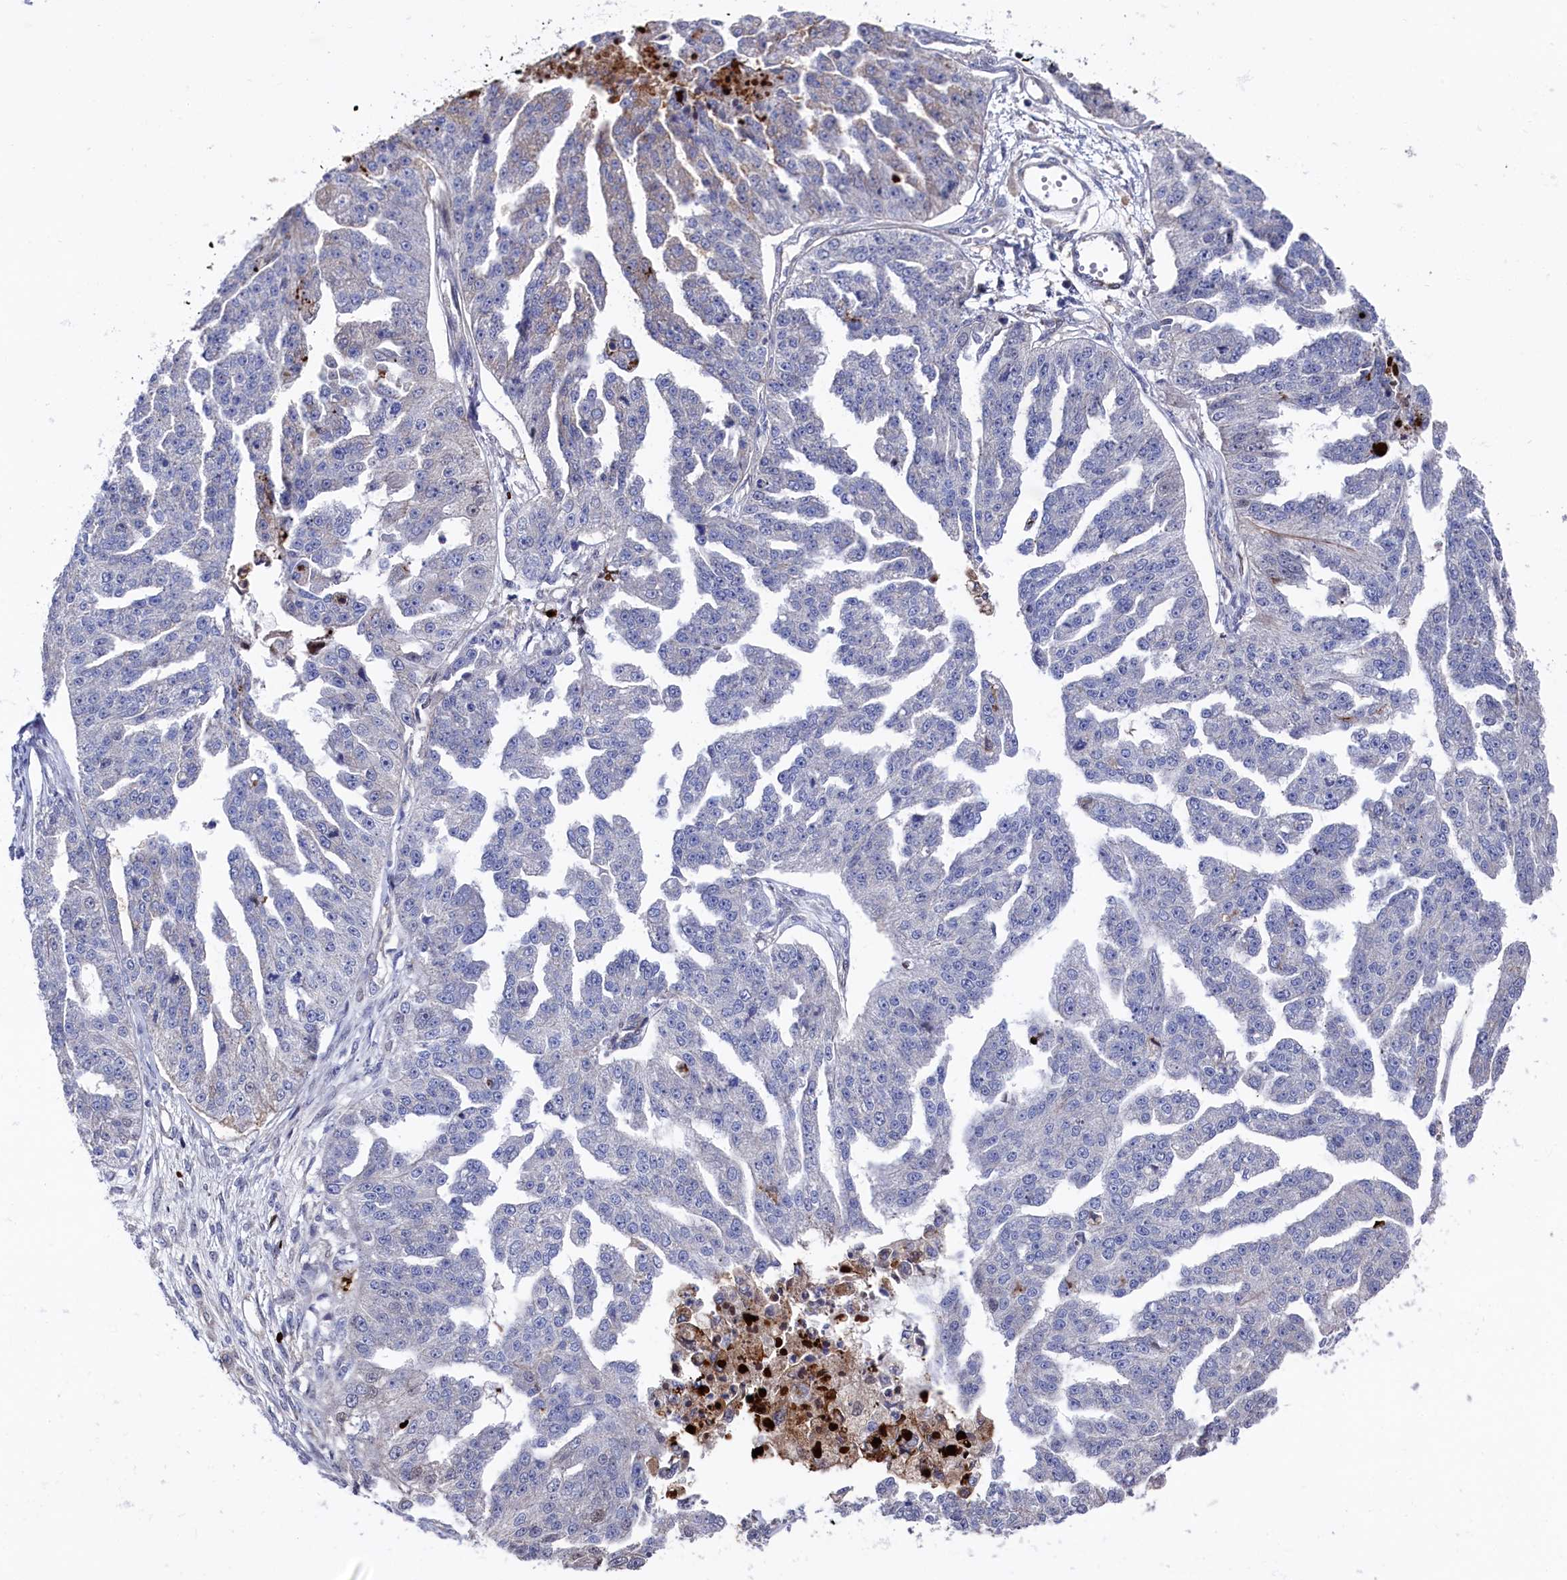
{"staining": {"intensity": "weak", "quantity": "<25%", "location": "cytoplasmic/membranous"}, "tissue": "ovarian cancer", "cell_type": "Tumor cells", "image_type": "cancer", "snomed": [{"axis": "morphology", "description": "Cystadenocarcinoma, serous, NOS"}, {"axis": "topography", "description": "Ovary"}], "caption": "An image of ovarian cancer stained for a protein displays no brown staining in tumor cells.", "gene": "ZNF891", "patient": {"sex": "female", "age": 58}}